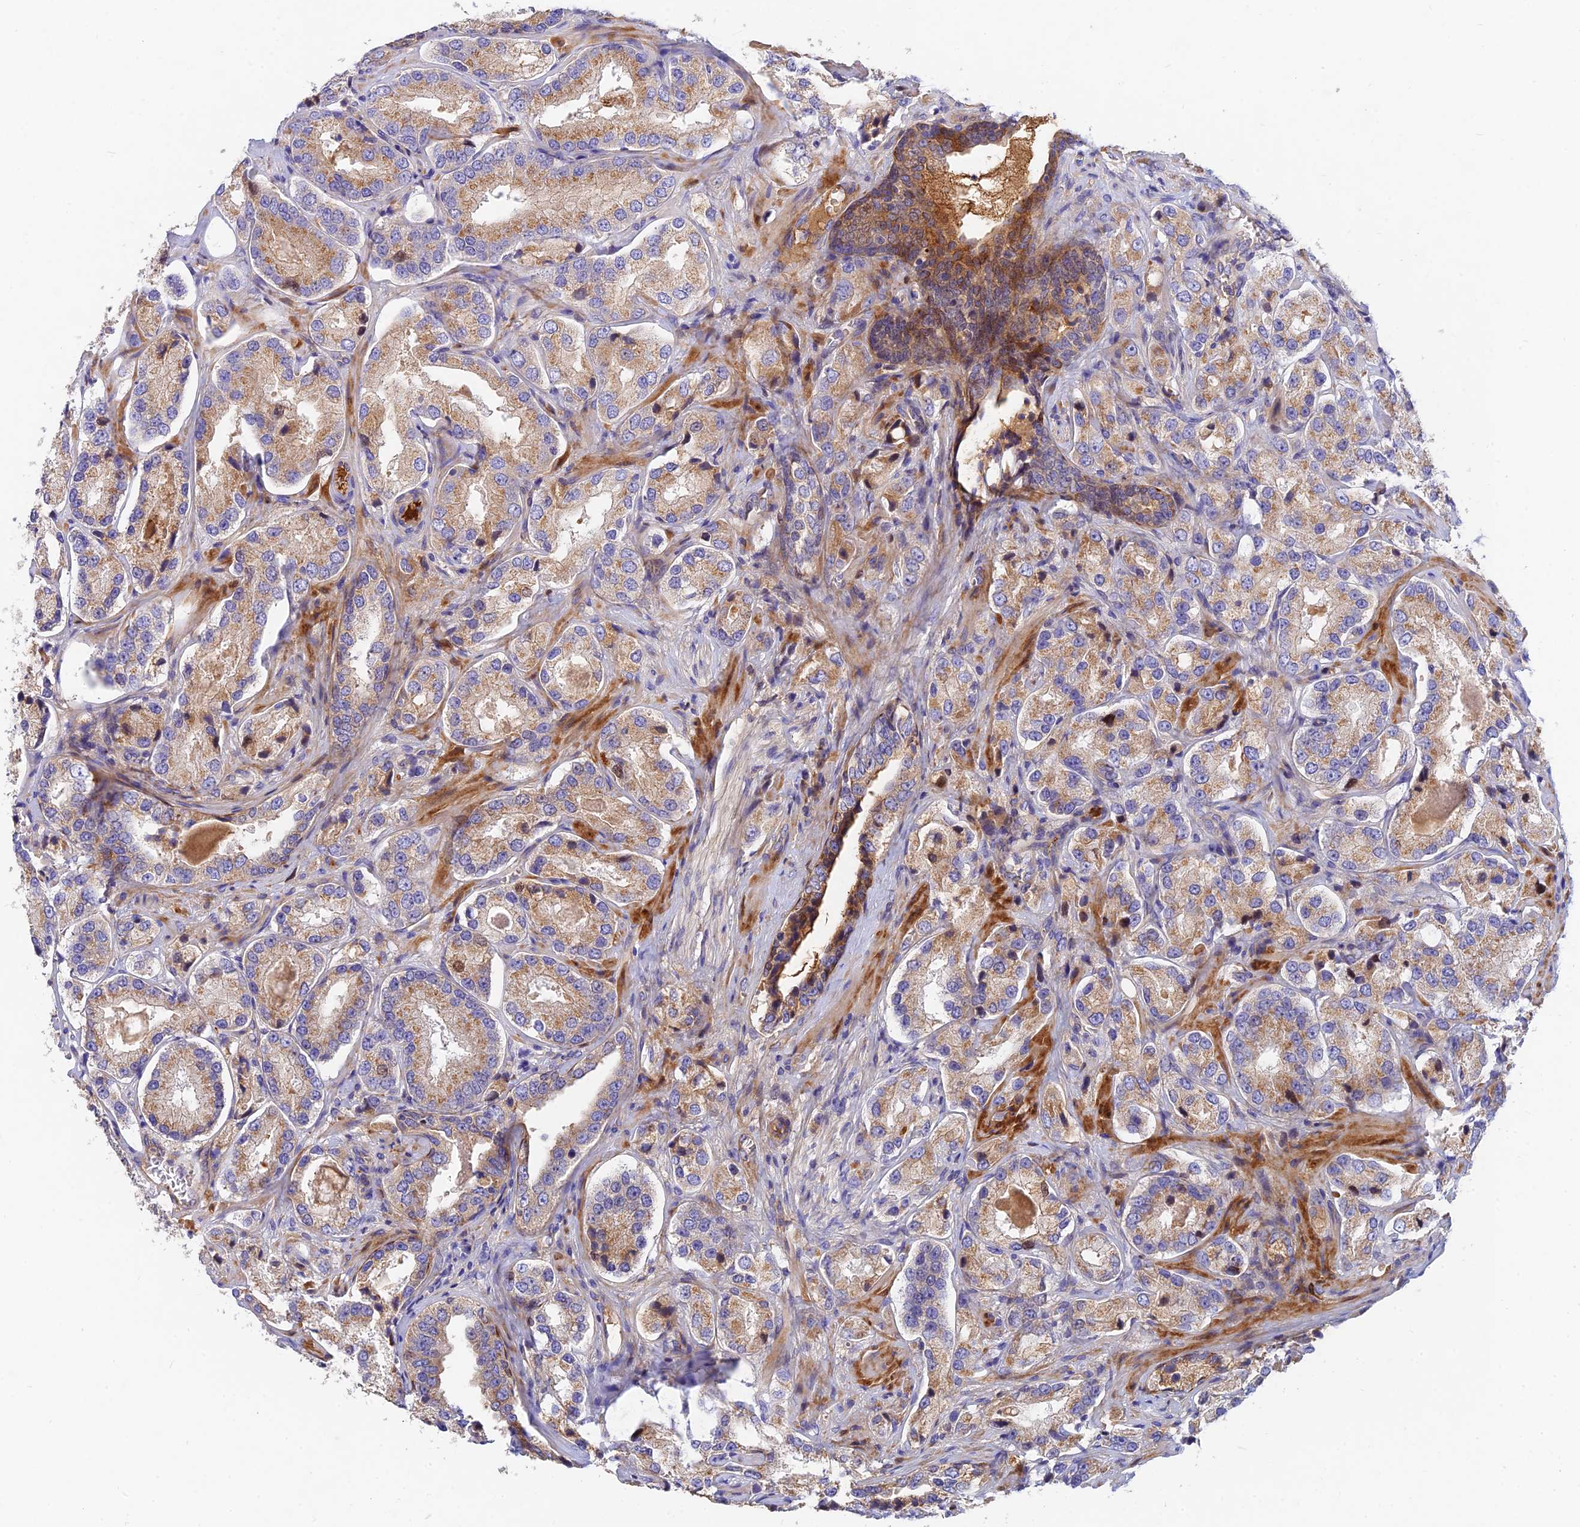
{"staining": {"intensity": "moderate", "quantity": ">75%", "location": "cytoplasmic/membranous"}, "tissue": "prostate cancer", "cell_type": "Tumor cells", "image_type": "cancer", "snomed": [{"axis": "morphology", "description": "Adenocarcinoma, High grade"}, {"axis": "topography", "description": "Prostate"}], "caption": "Approximately >75% of tumor cells in prostate adenocarcinoma (high-grade) reveal moderate cytoplasmic/membranous protein staining as visualized by brown immunohistochemical staining.", "gene": "MROH1", "patient": {"sex": "male", "age": 64}}